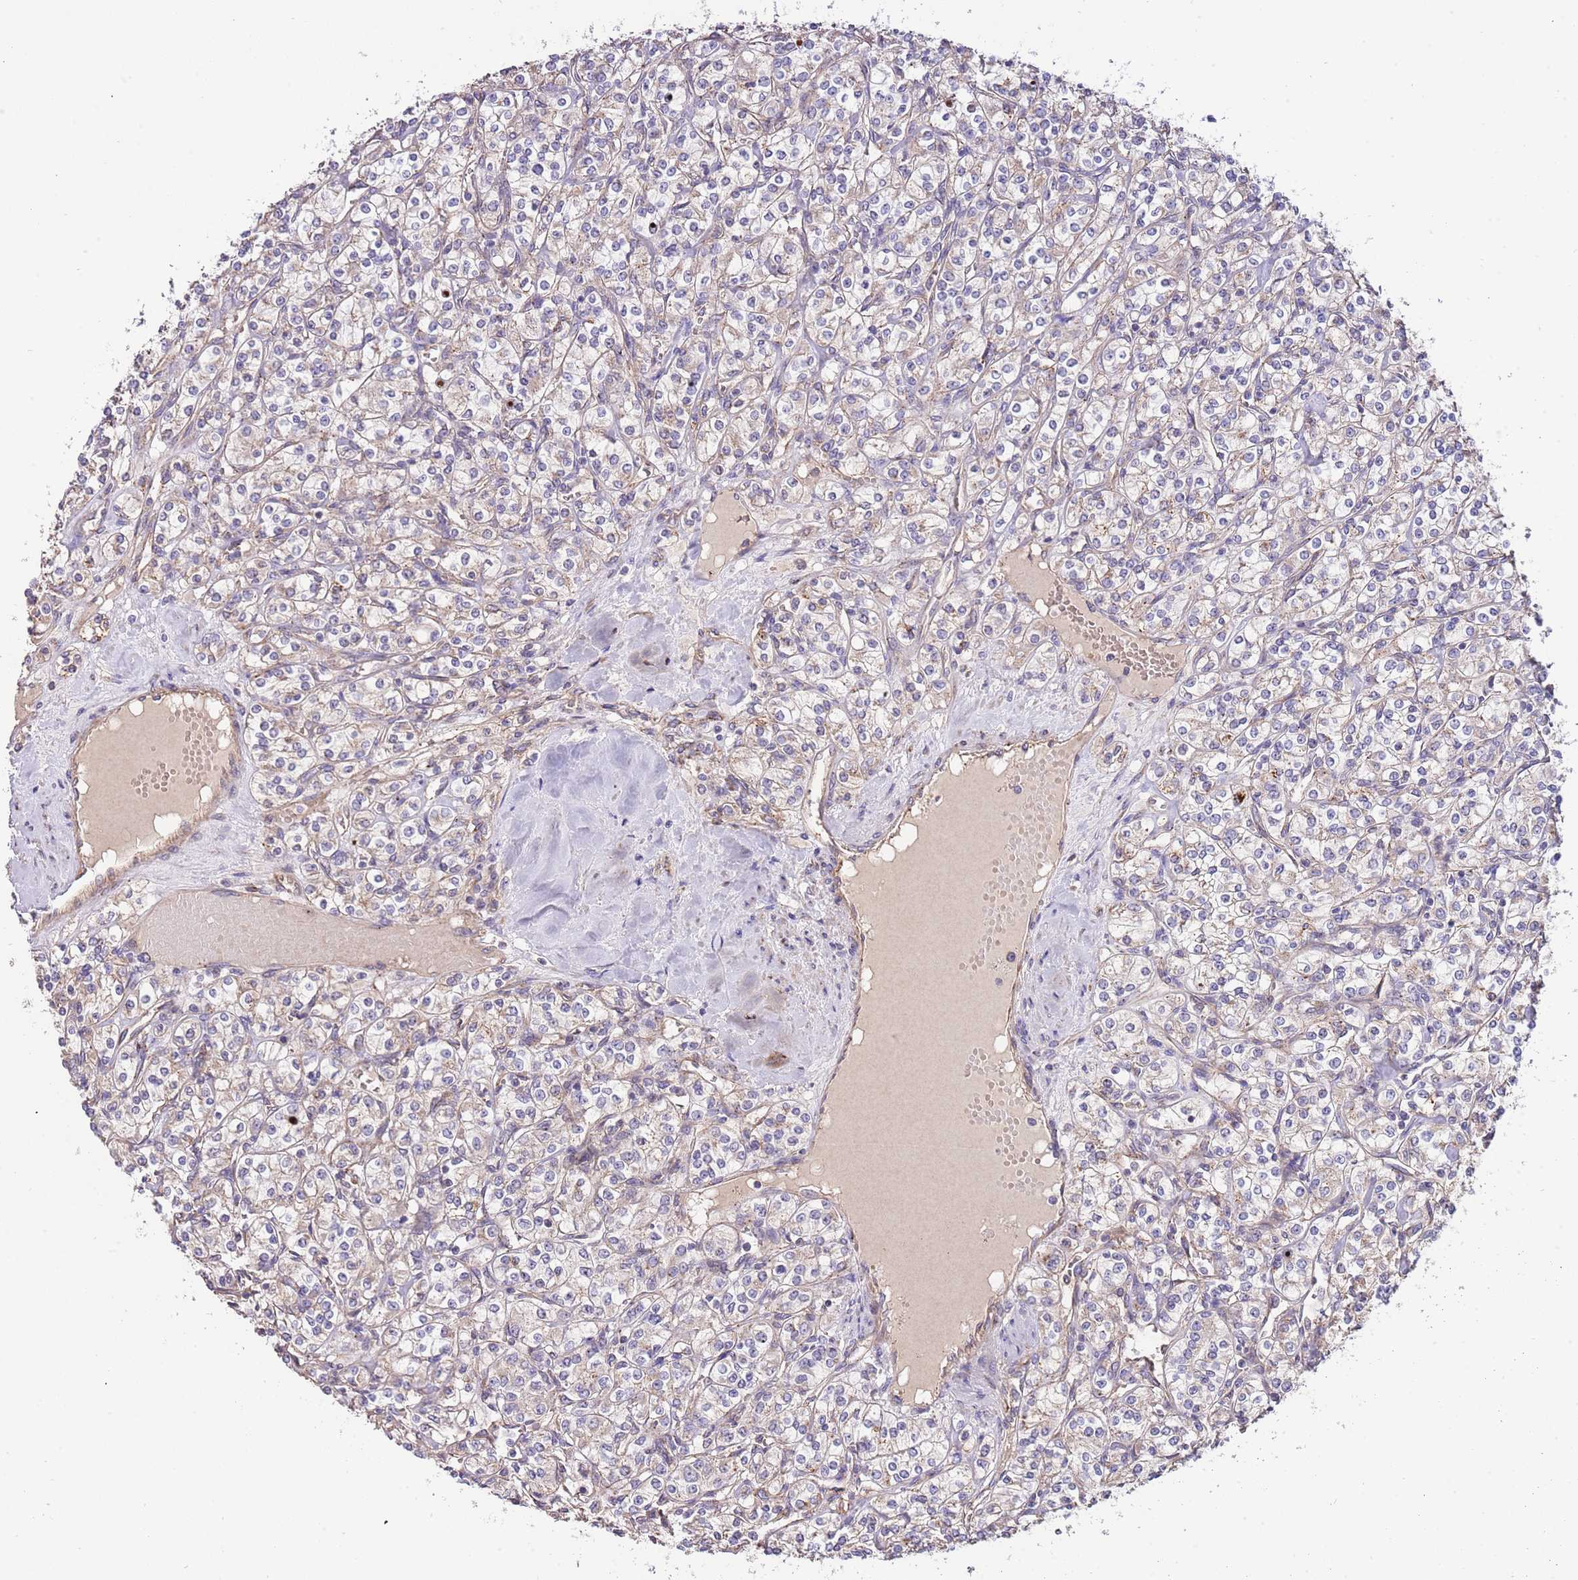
{"staining": {"intensity": "negative", "quantity": "none", "location": "none"}, "tissue": "renal cancer", "cell_type": "Tumor cells", "image_type": "cancer", "snomed": [{"axis": "morphology", "description": "Adenocarcinoma, NOS"}, {"axis": "topography", "description": "Kidney"}], "caption": "This is an IHC histopathology image of renal cancer. There is no expression in tumor cells.", "gene": "DOCK6", "patient": {"sex": "male", "age": 77}}